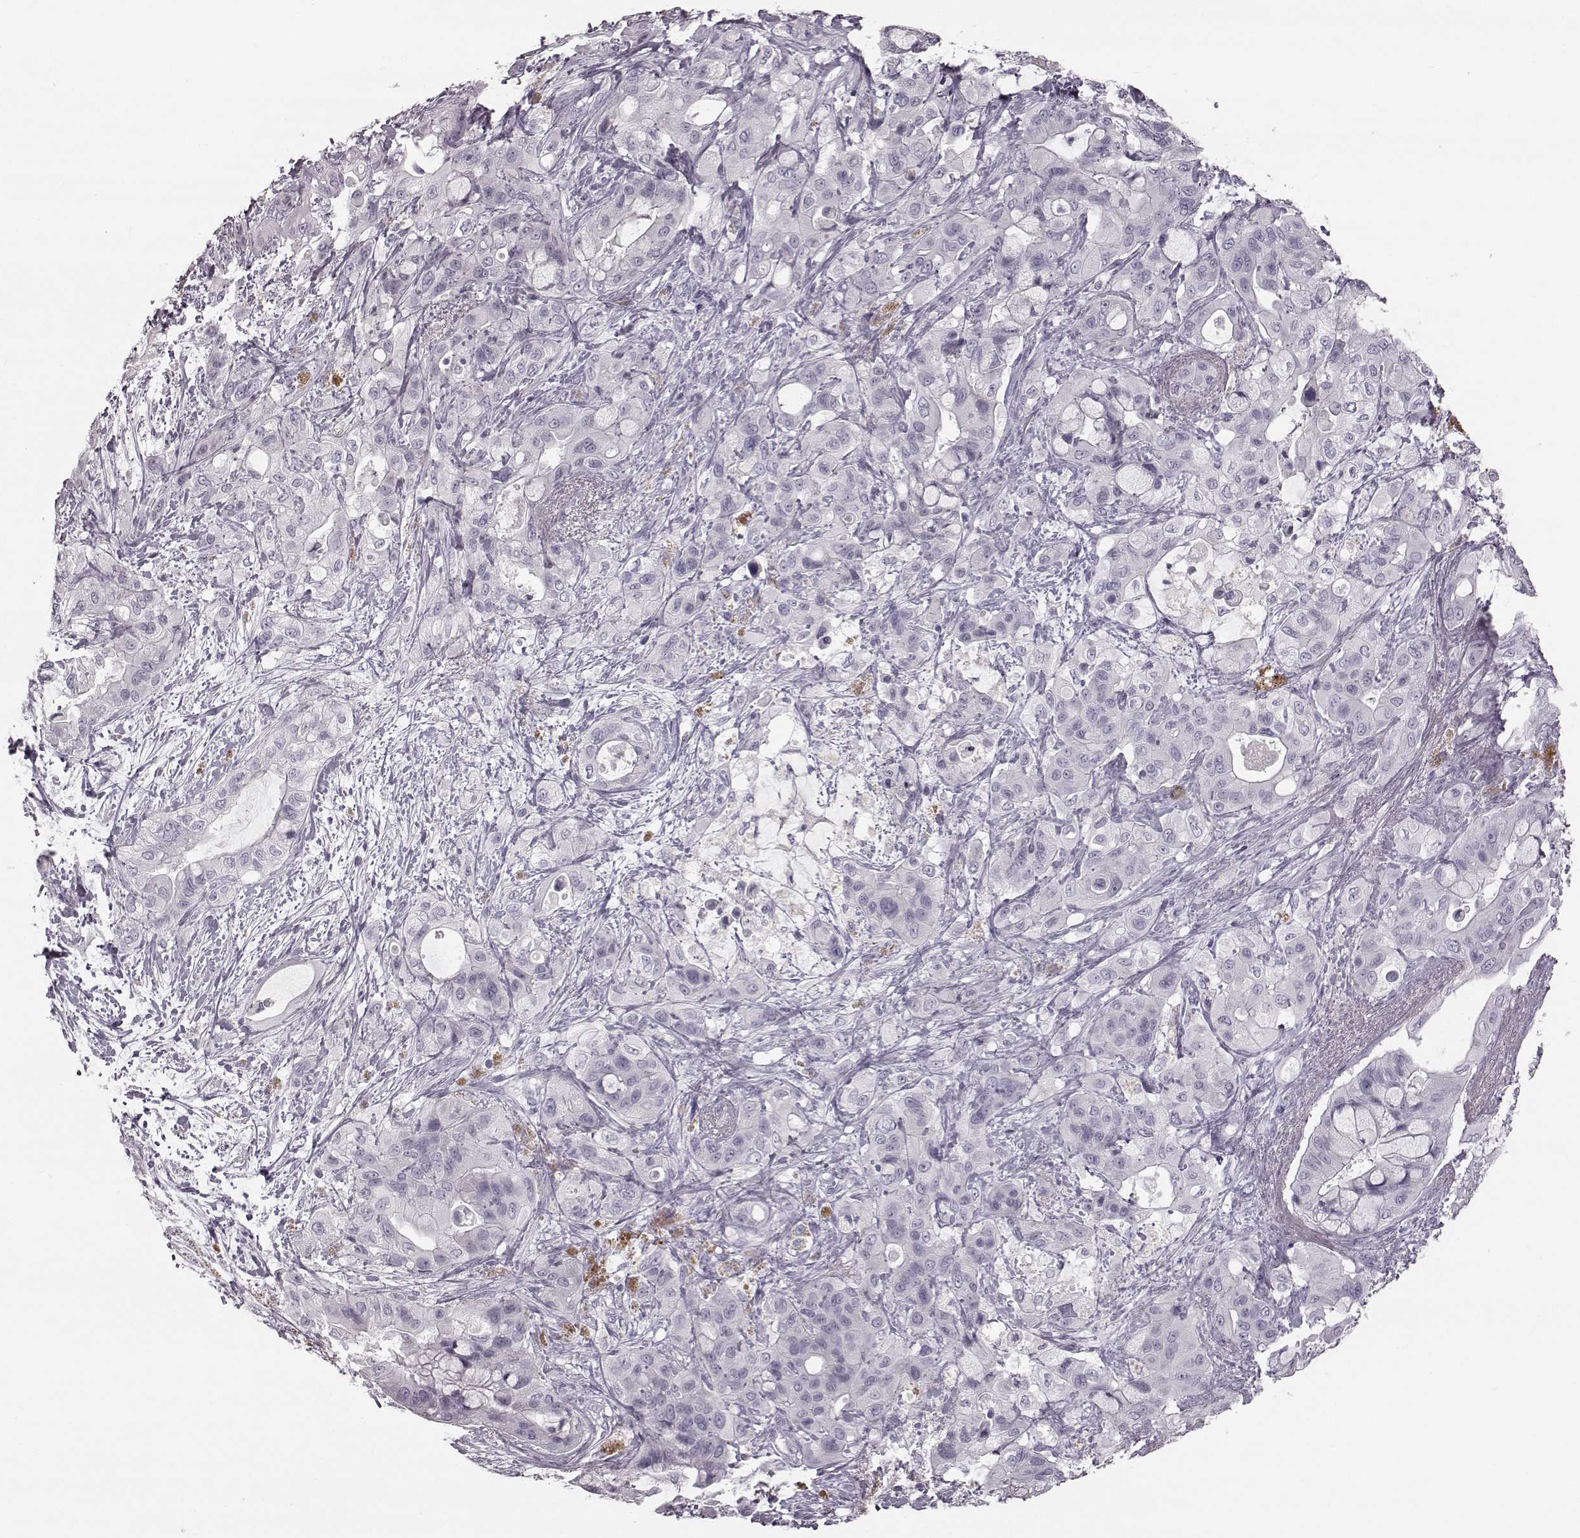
{"staining": {"intensity": "negative", "quantity": "none", "location": "none"}, "tissue": "pancreatic cancer", "cell_type": "Tumor cells", "image_type": "cancer", "snomed": [{"axis": "morphology", "description": "Adenocarcinoma, NOS"}, {"axis": "topography", "description": "Pancreas"}], "caption": "This is an immunohistochemistry photomicrograph of human pancreatic cancer. There is no staining in tumor cells.", "gene": "ZNF433", "patient": {"sex": "male", "age": 71}}